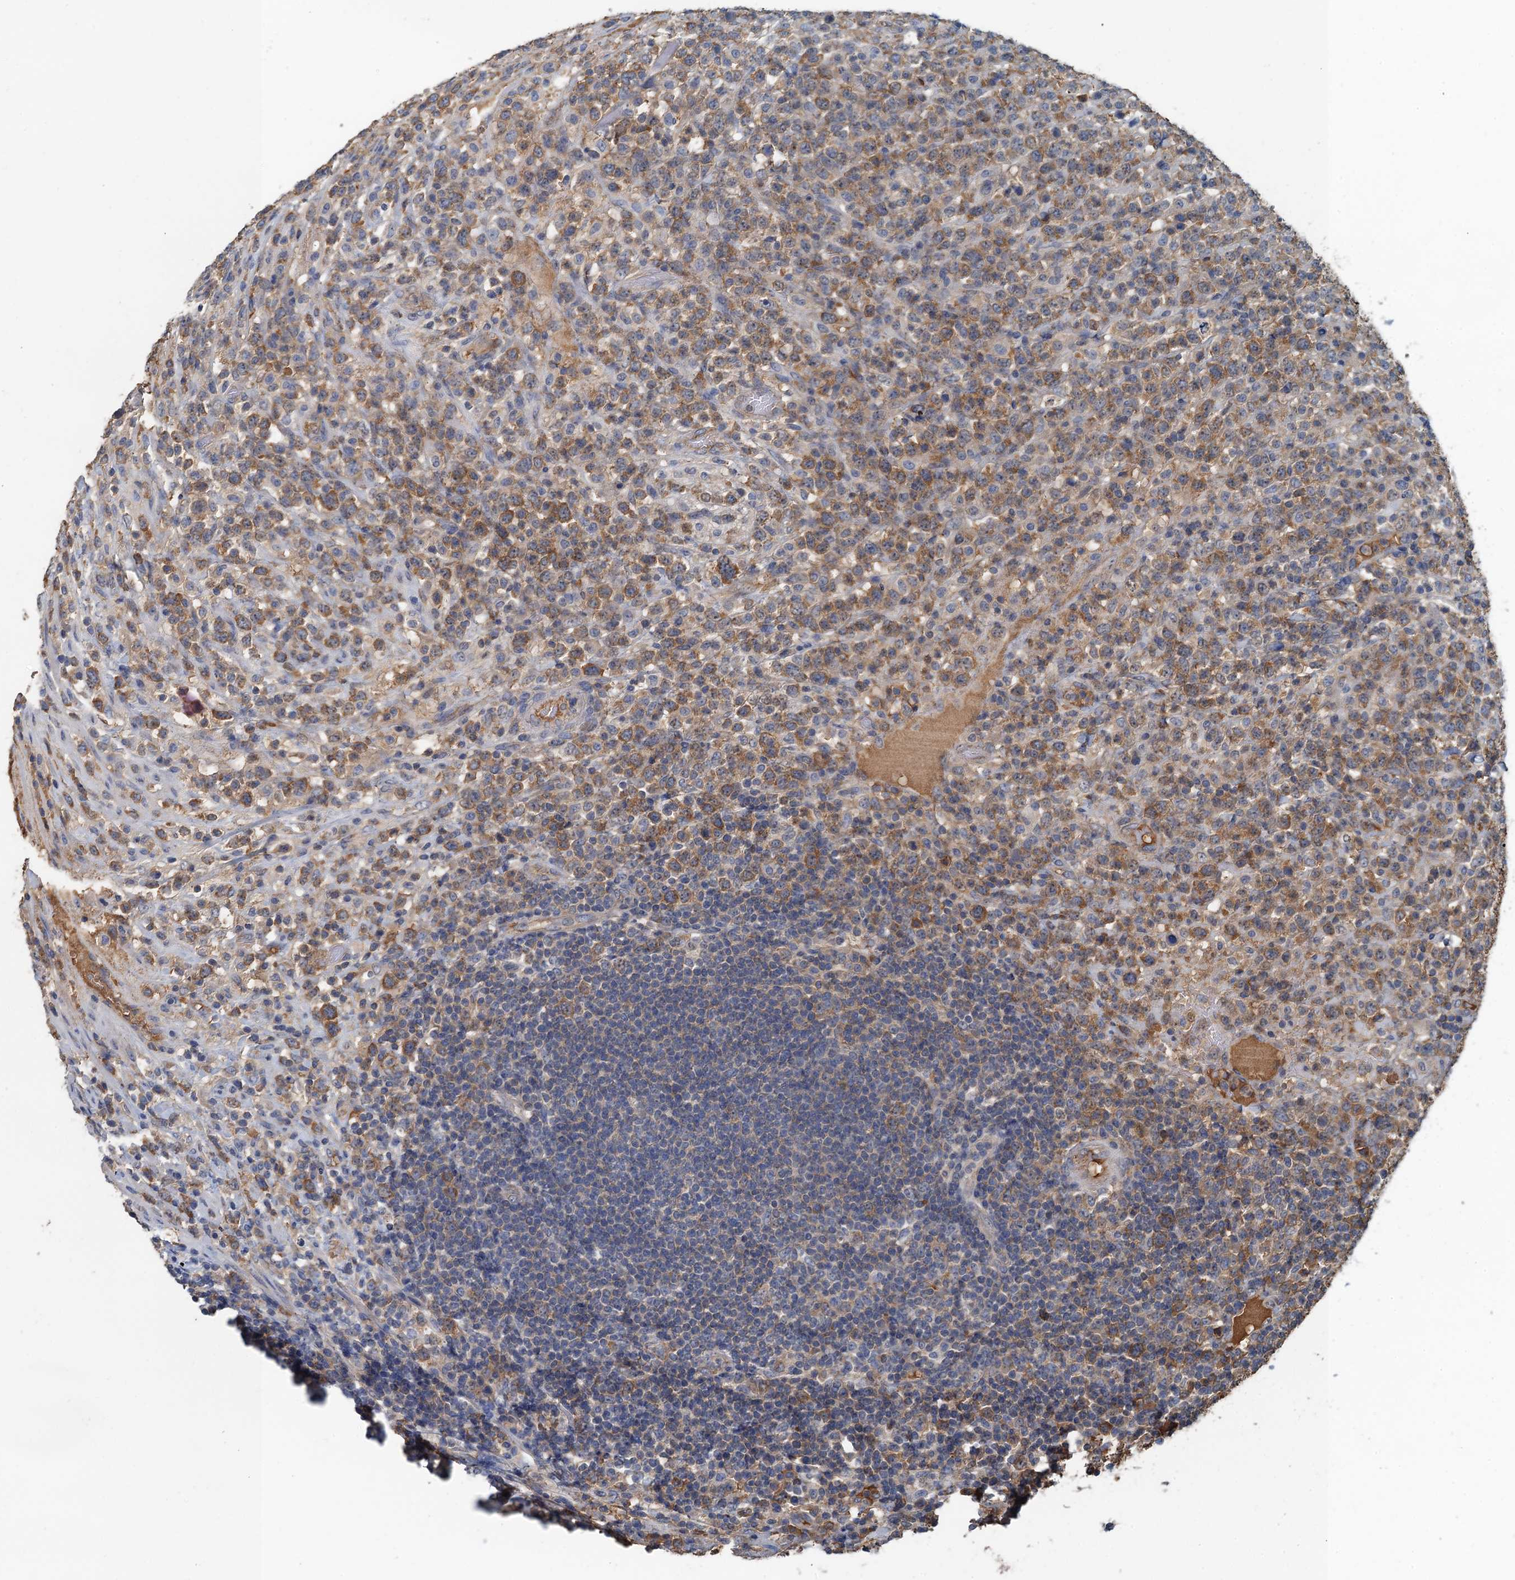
{"staining": {"intensity": "moderate", "quantity": ">75%", "location": "cytoplasmic/membranous"}, "tissue": "lymphoma", "cell_type": "Tumor cells", "image_type": "cancer", "snomed": [{"axis": "morphology", "description": "Malignant lymphoma, non-Hodgkin's type, High grade"}, {"axis": "topography", "description": "Colon"}], "caption": "Human lymphoma stained with a brown dye exhibits moderate cytoplasmic/membranous positive expression in about >75% of tumor cells.", "gene": "LSM14B", "patient": {"sex": "female", "age": 53}}